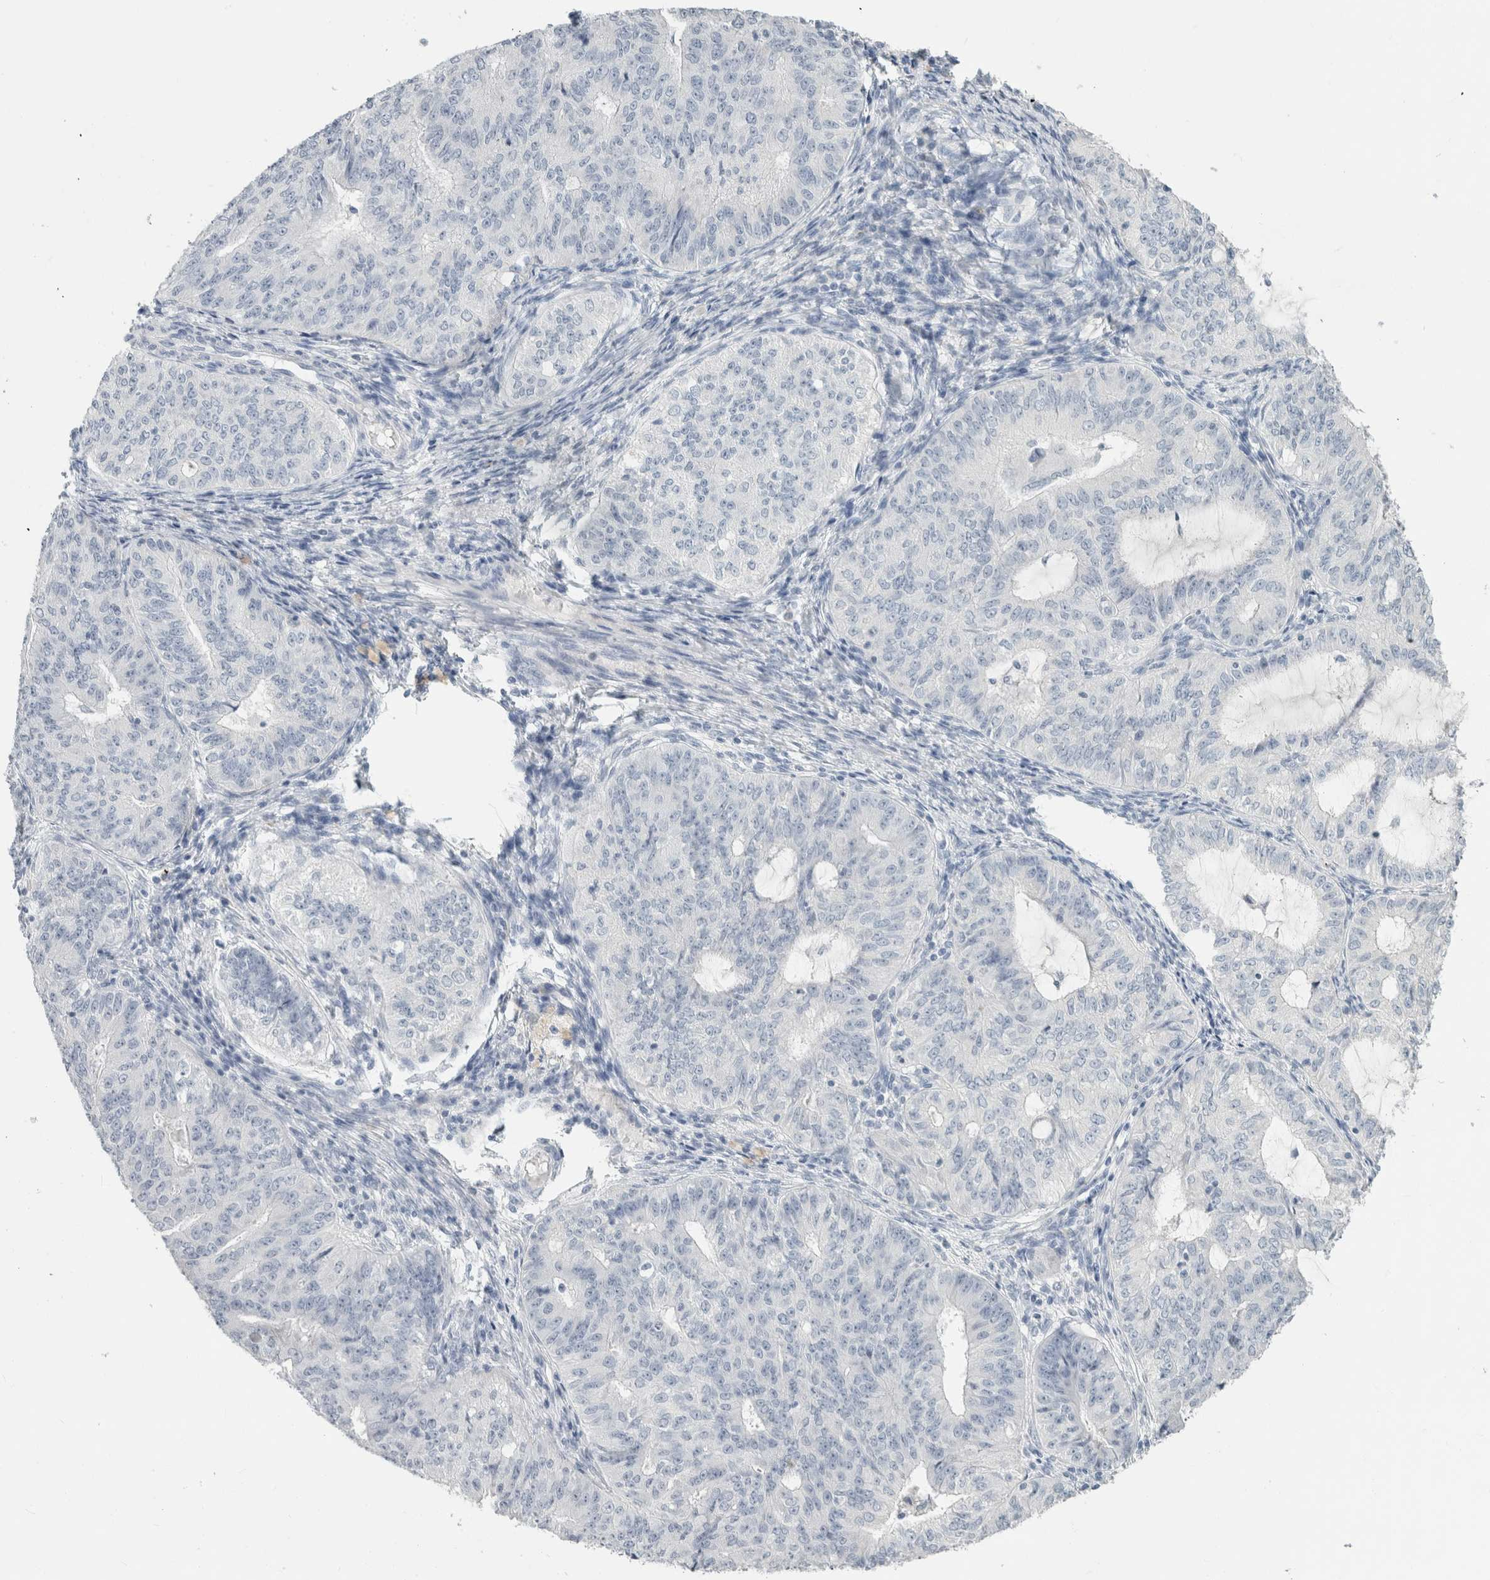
{"staining": {"intensity": "negative", "quantity": "none", "location": "none"}, "tissue": "endometrial cancer", "cell_type": "Tumor cells", "image_type": "cancer", "snomed": [{"axis": "morphology", "description": "Adenocarcinoma, NOS"}, {"axis": "topography", "description": "Endometrium"}], "caption": "Endometrial cancer was stained to show a protein in brown. There is no significant staining in tumor cells. Brightfield microscopy of immunohistochemistry (IHC) stained with DAB (brown) and hematoxylin (blue), captured at high magnification.", "gene": "SLC6A1", "patient": {"sex": "female", "age": 32}}